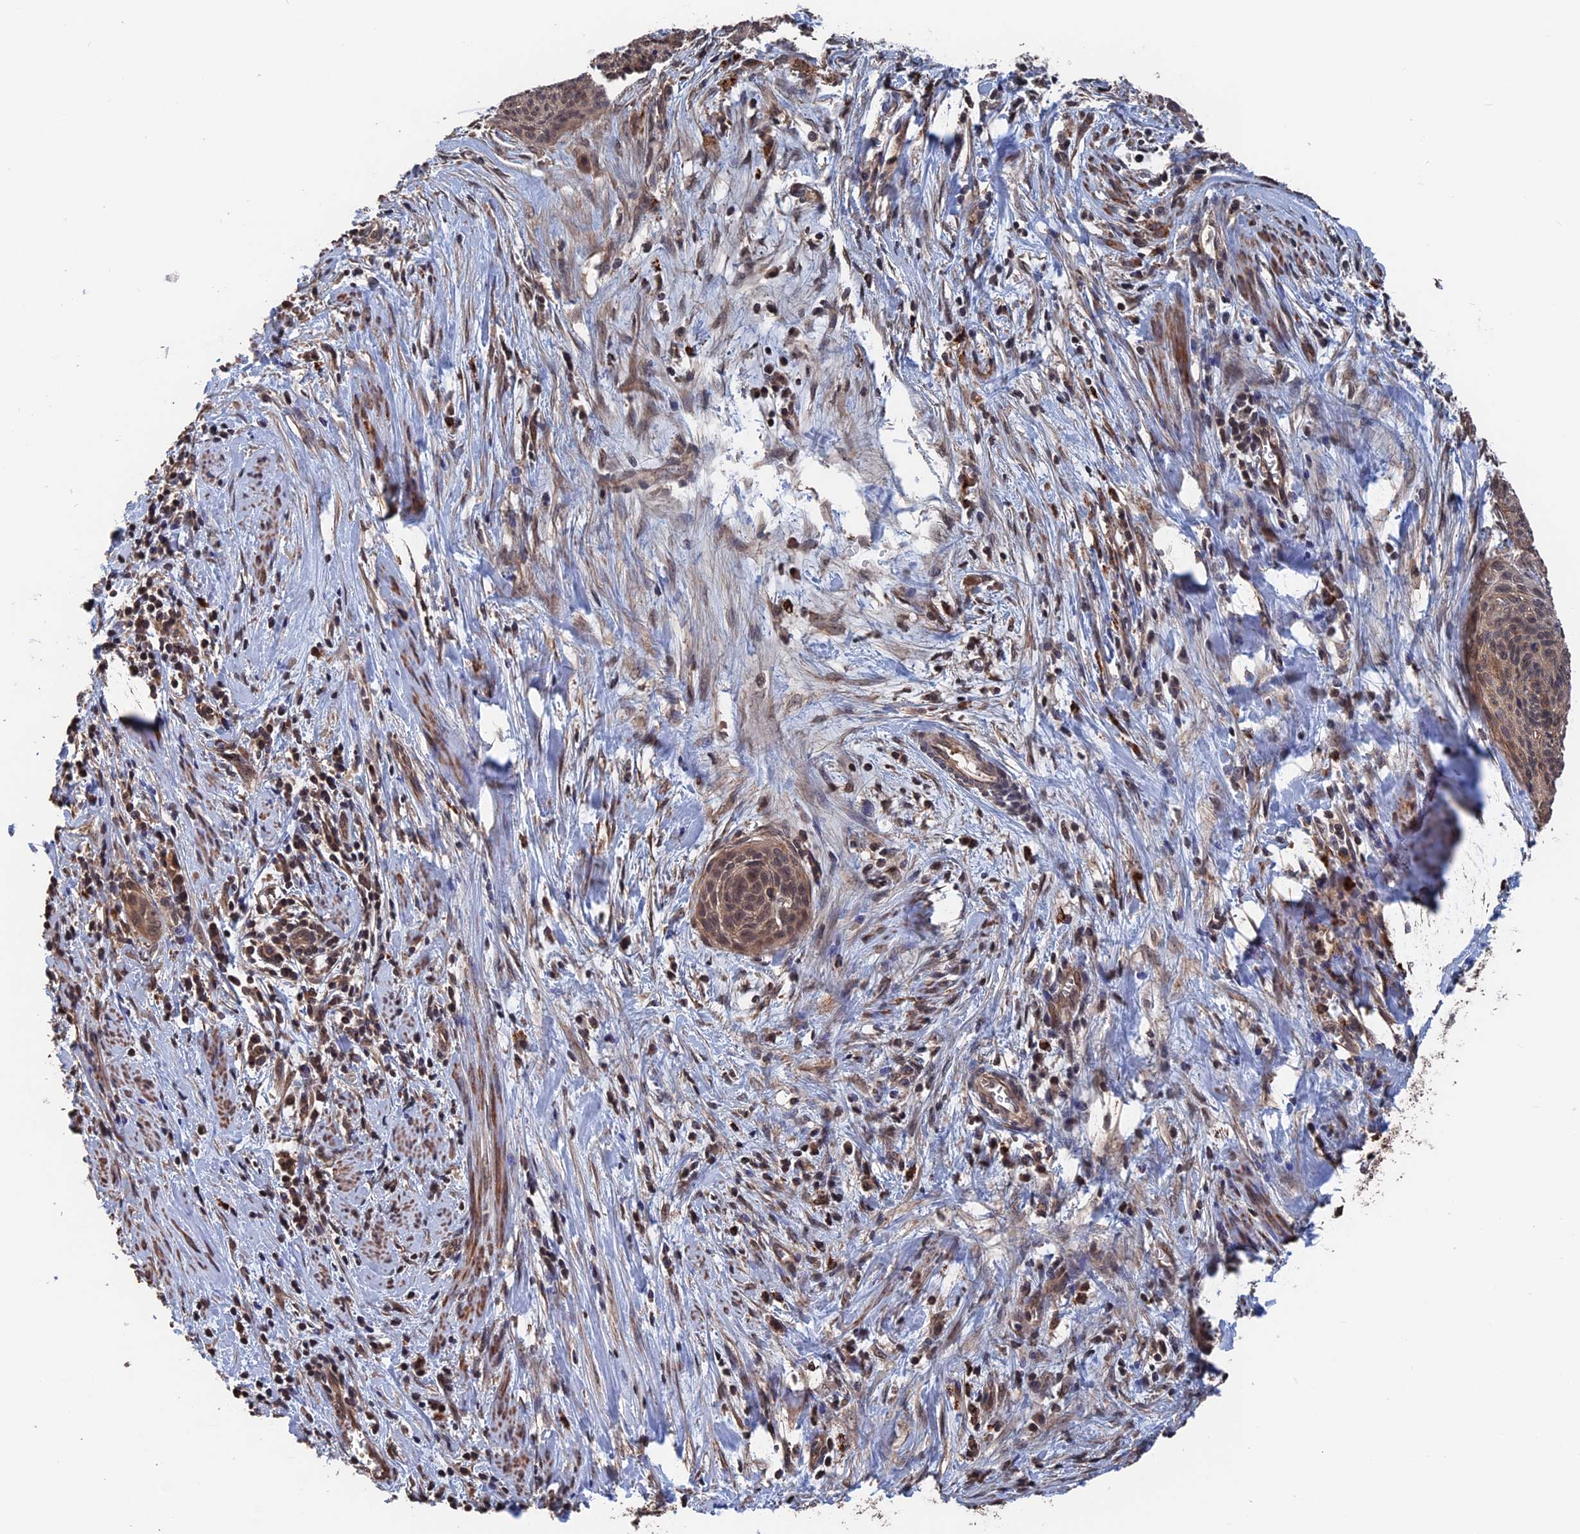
{"staining": {"intensity": "weak", "quantity": ">75%", "location": "cytoplasmic/membranous,nuclear"}, "tissue": "cervical cancer", "cell_type": "Tumor cells", "image_type": "cancer", "snomed": [{"axis": "morphology", "description": "Squamous cell carcinoma, NOS"}, {"axis": "topography", "description": "Cervix"}], "caption": "Immunohistochemical staining of human cervical squamous cell carcinoma exhibits low levels of weak cytoplasmic/membranous and nuclear expression in about >75% of tumor cells.", "gene": "PDE12", "patient": {"sex": "female", "age": 55}}